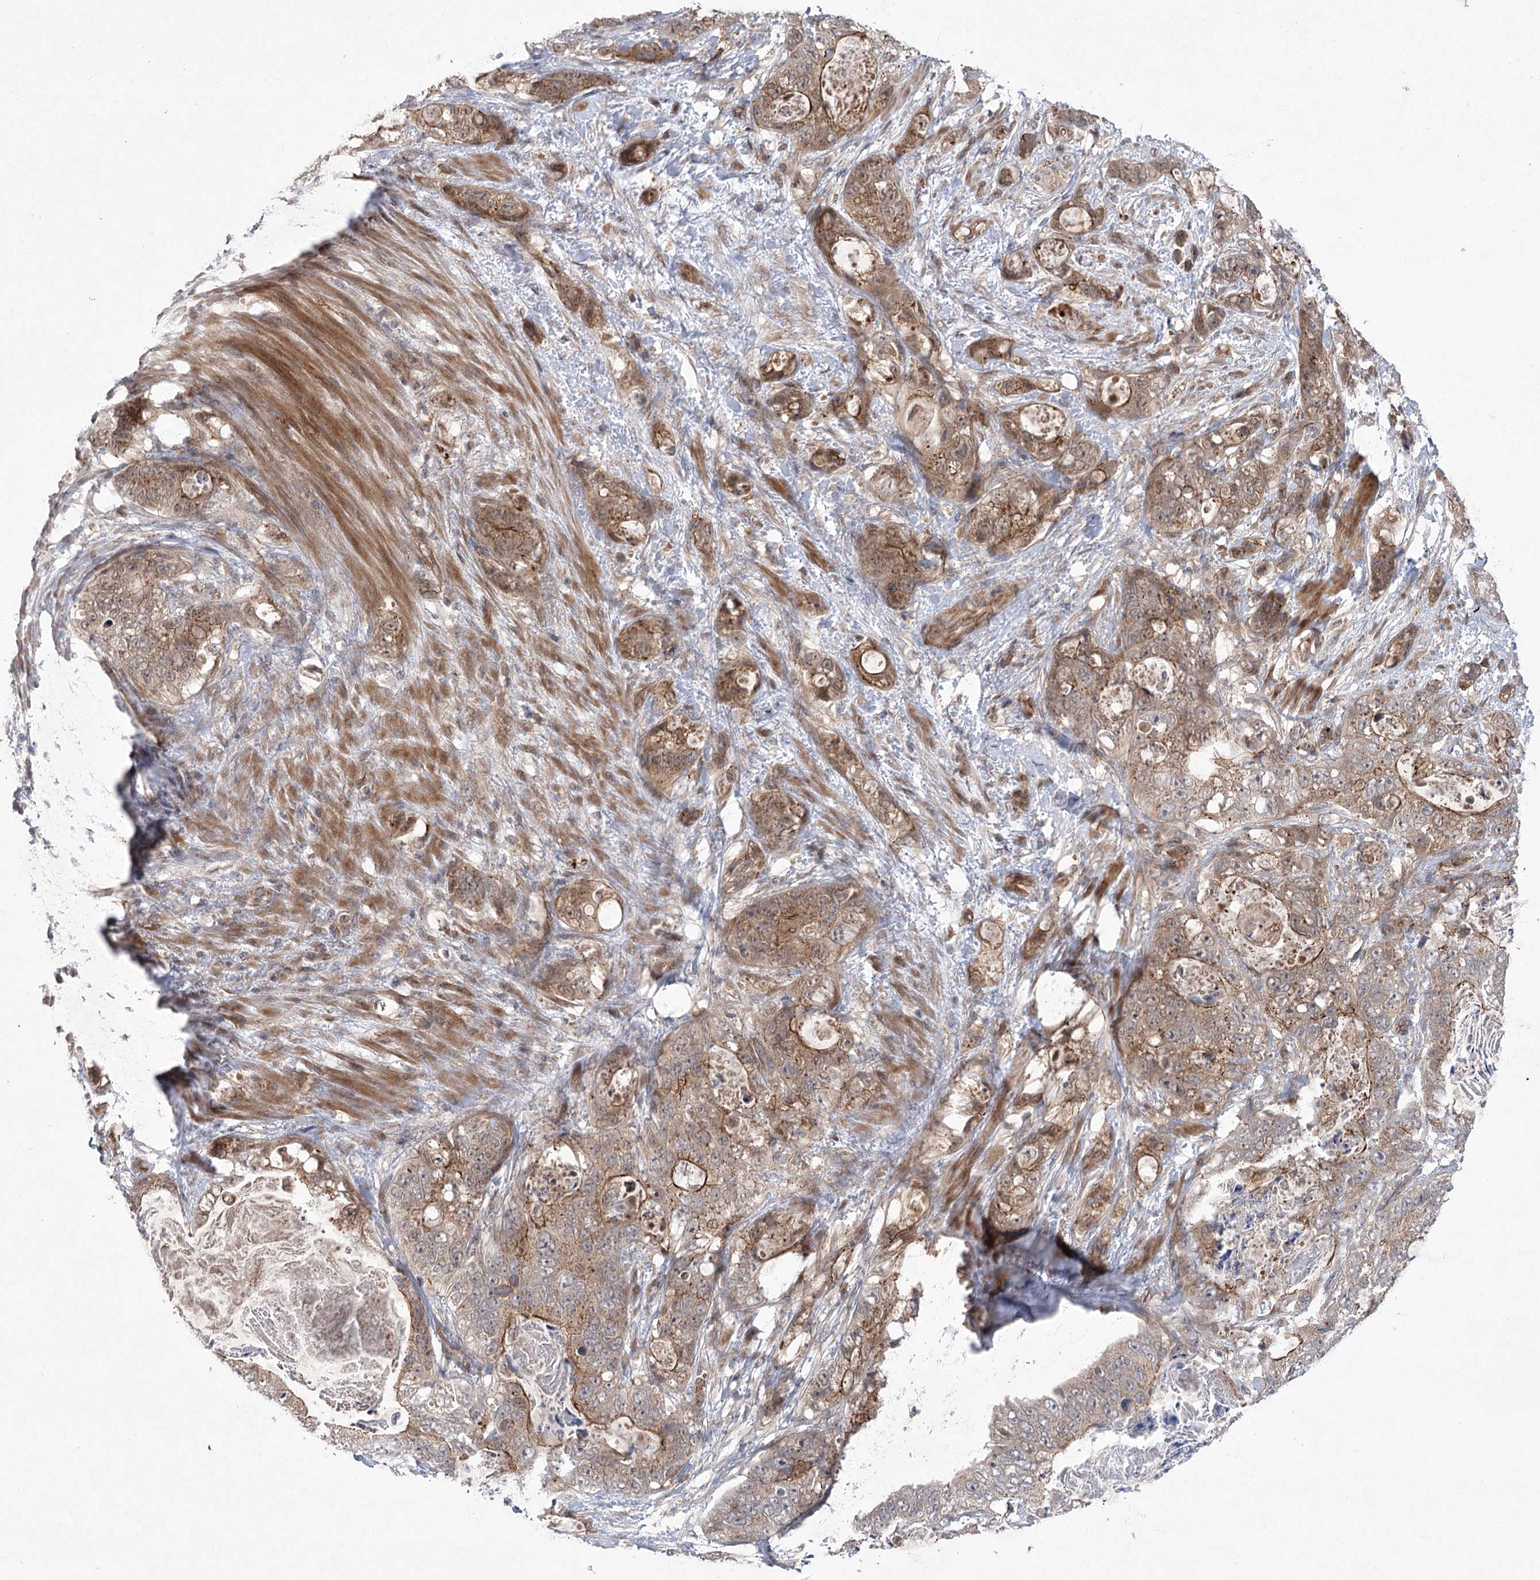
{"staining": {"intensity": "moderate", "quantity": ">75%", "location": "cytoplasmic/membranous"}, "tissue": "stomach cancer", "cell_type": "Tumor cells", "image_type": "cancer", "snomed": [{"axis": "morphology", "description": "Normal tissue, NOS"}, {"axis": "morphology", "description": "Adenocarcinoma, NOS"}, {"axis": "topography", "description": "Stomach"}], "caption": "Immunohistochemistry (IHC) histopathology image of neoplastic tissue: stomach cancer stained using IHC displays medium levels of moderate protein expression localized specifically in the cytoplasmic/membranous of tumor cells, appearing as a cytoplasmic/membranous brown color.", "gene": "METTL24", "patient": {"sex": "female", "age": 89}}